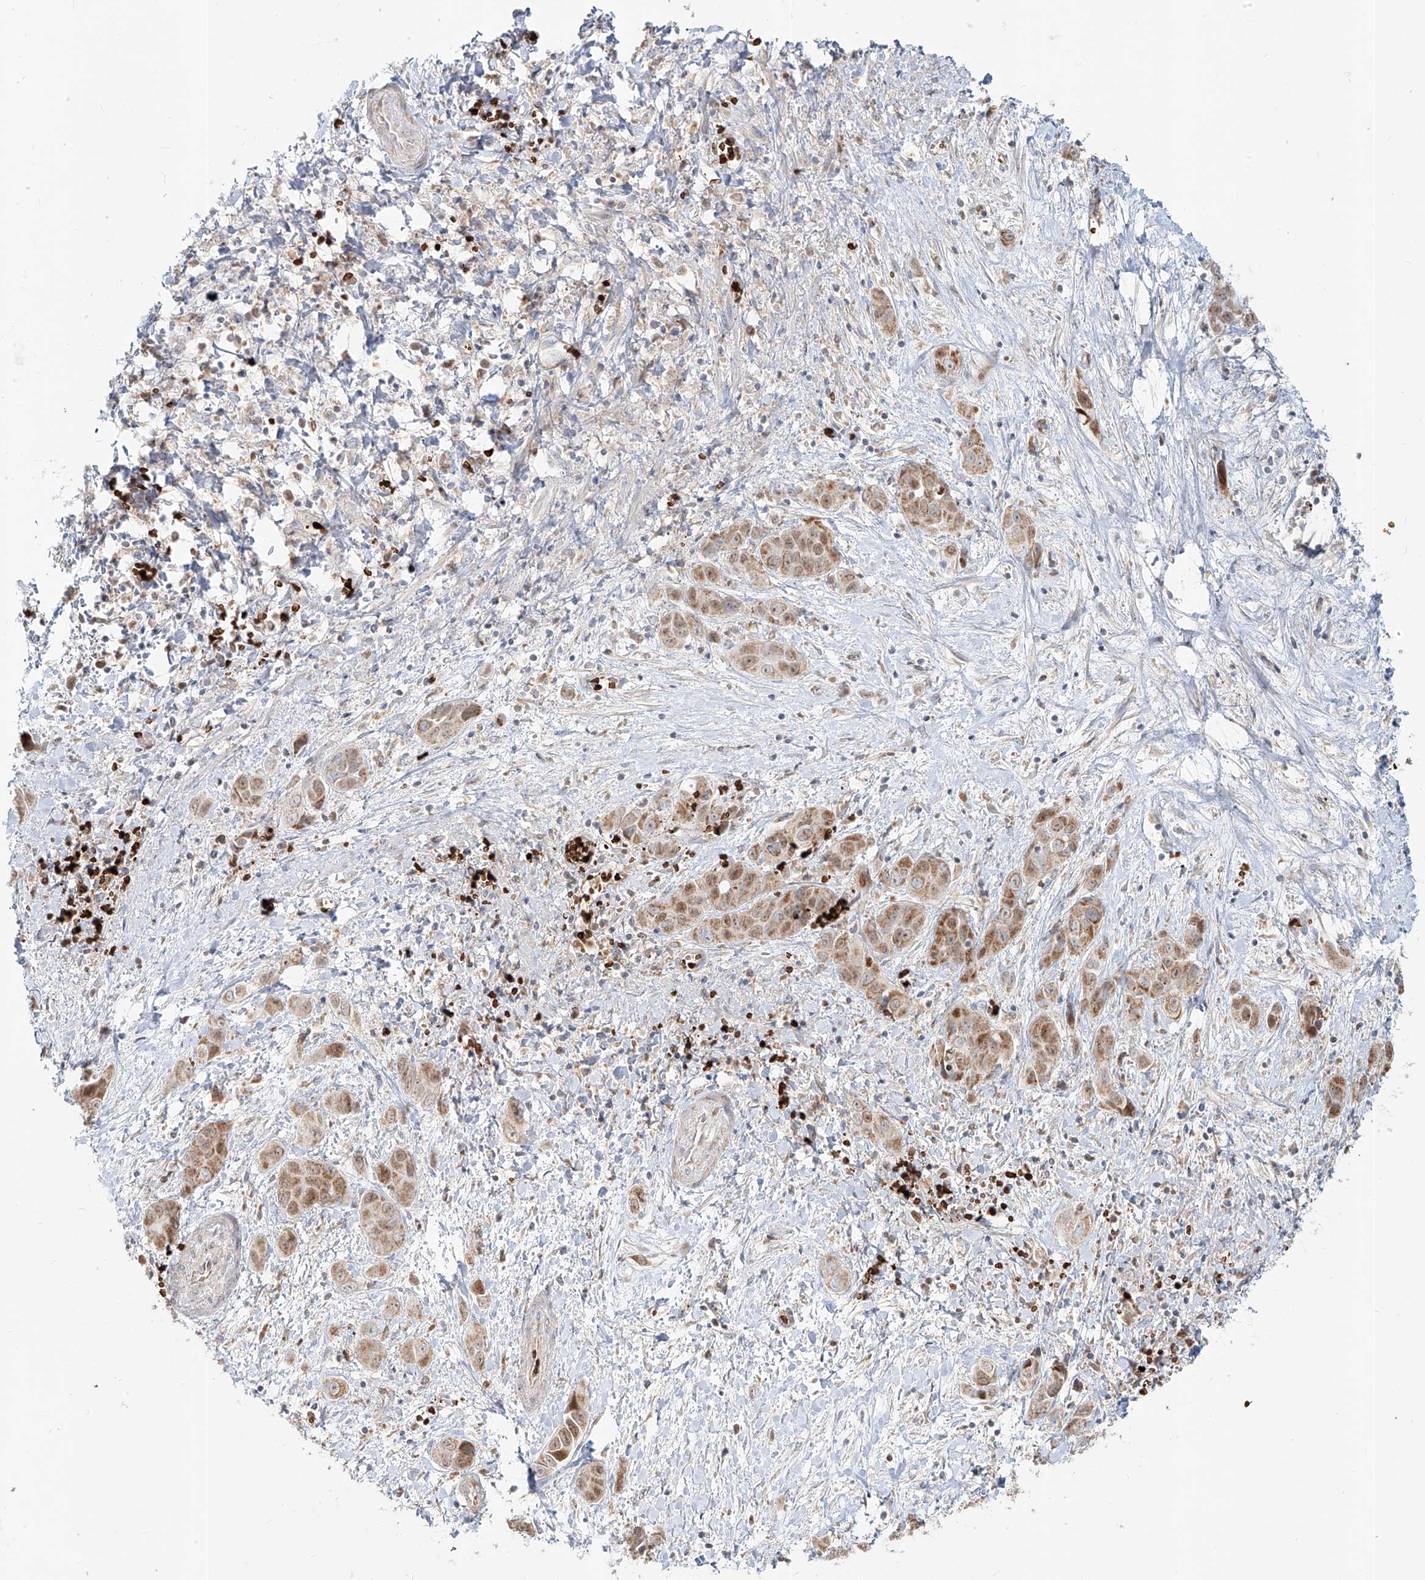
{"staining": {"intensity": "strong", "quantity": "25%-75%", "location": "cytoplasmic/membranous"}, "tissue": "liver cancer", "cell_type": "Tumor cells", "image_type": "cancer", "snomed": [{"axis": "morphology", "description": "Cholangiocarcinoma"}, {"axis": "topography", "description": "Liver"}], "caption": "The immunohistochemical stain shows strong cytoplasmic/membranous positivity in tumor cells of liver cholangiocarcinoma tissue.", "gene": "FGD2", "patient": {"sex": "female", "age": 52}}